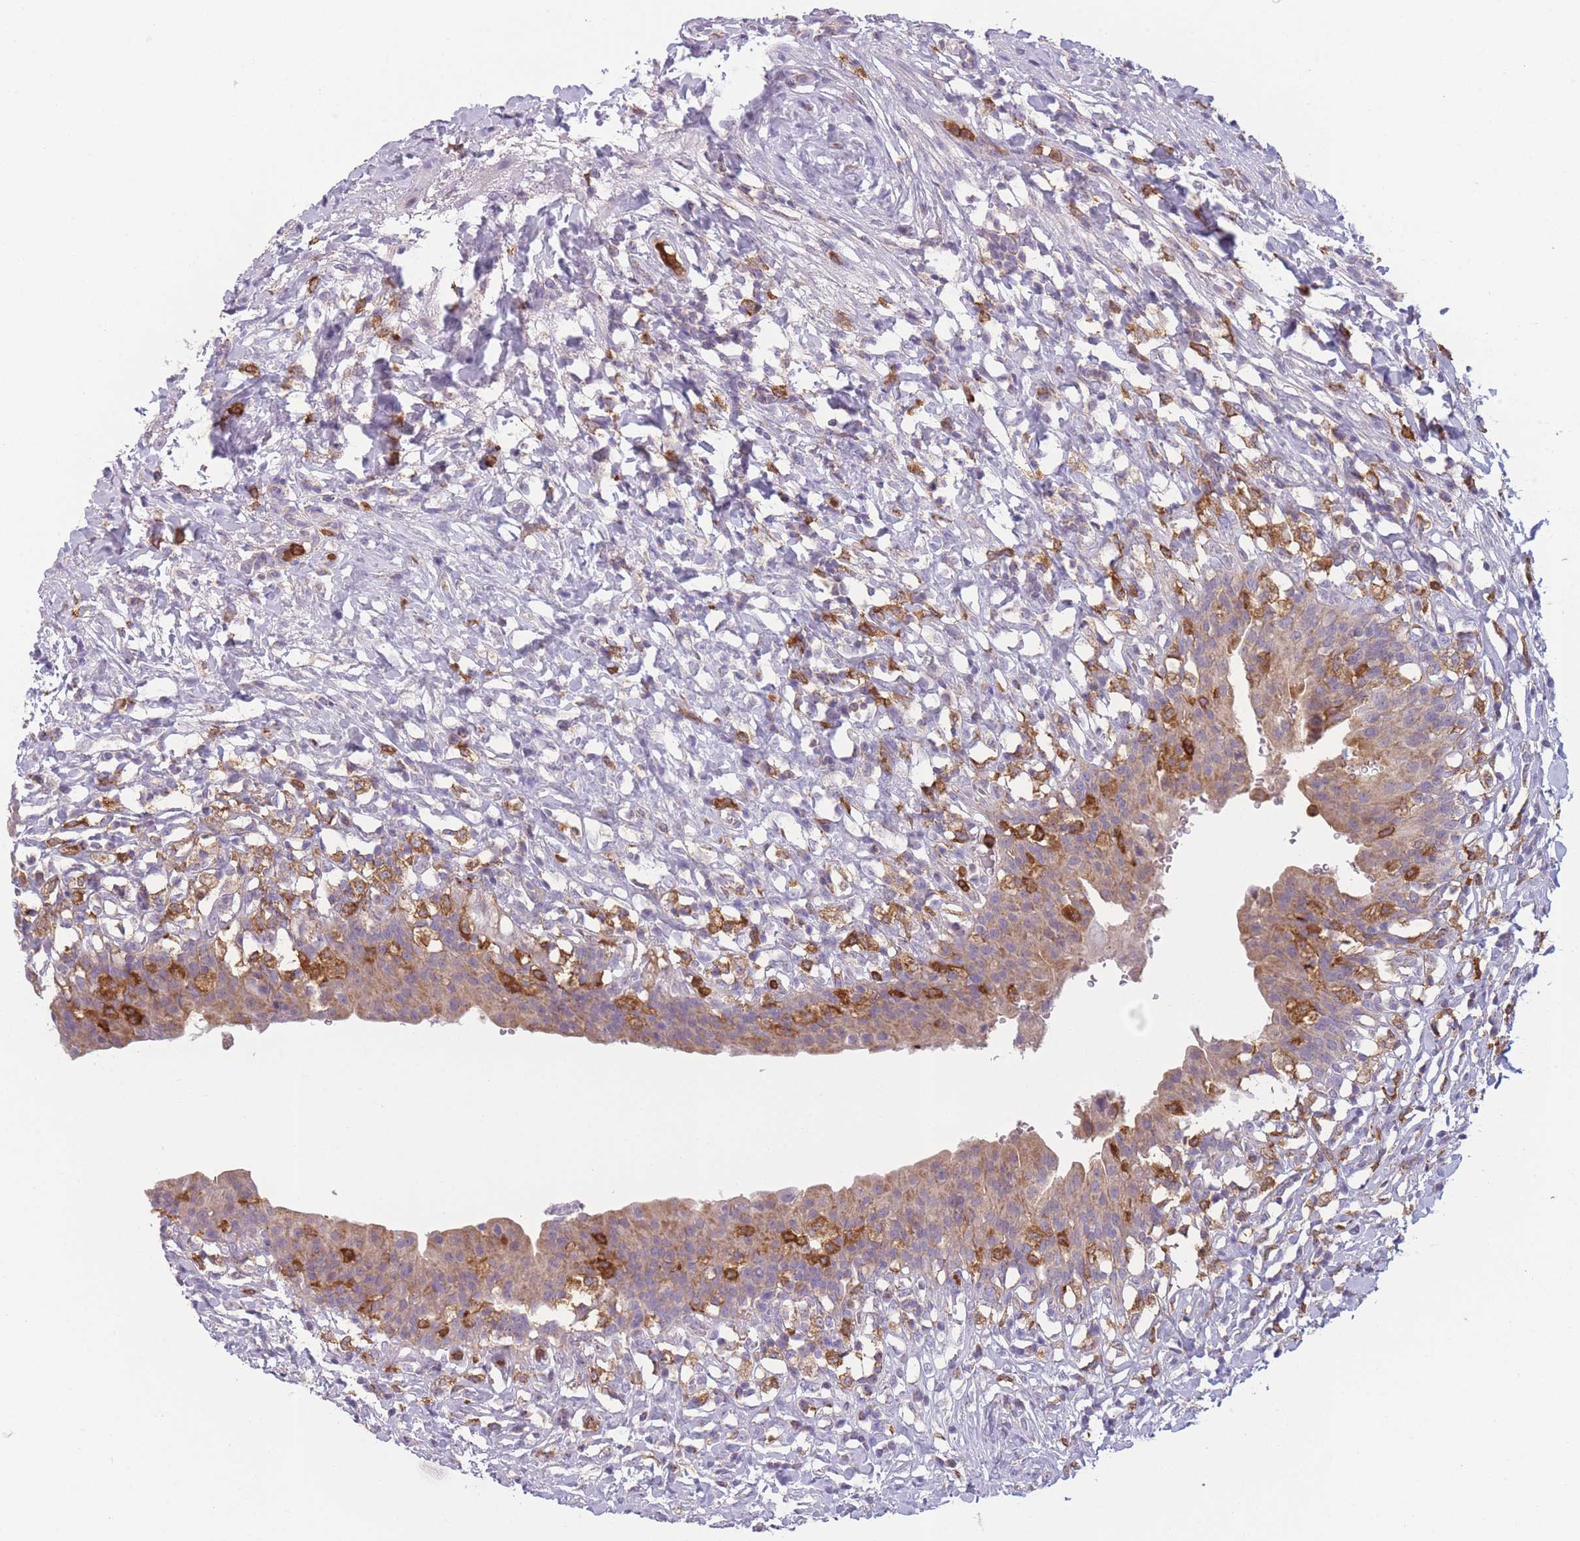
{"staining": {"intensity": "moderate", "quantity": ">75%", "location": "cytoplasmic/membranous"}, "tissue": "urinary bladder", "cell_type": "Urothelial cells", "image_type": "normal", "snomed": [{"axis": "morphology", "description": "Normal tissue, NOS"}, {"axis": "morphology", "description": "Inflammation, NOS"}, {"axis": "topography", "description": "Urinary bladder"}], "caption": "DAB immunohistochemical staining of unremarkable human urinary bladder exhibits moderate cytoplasmic/membranous protein expression in about >75% of urothelial cells.", "gene": "PRAM1", "patient": {"sex": "male", "age": 64}}